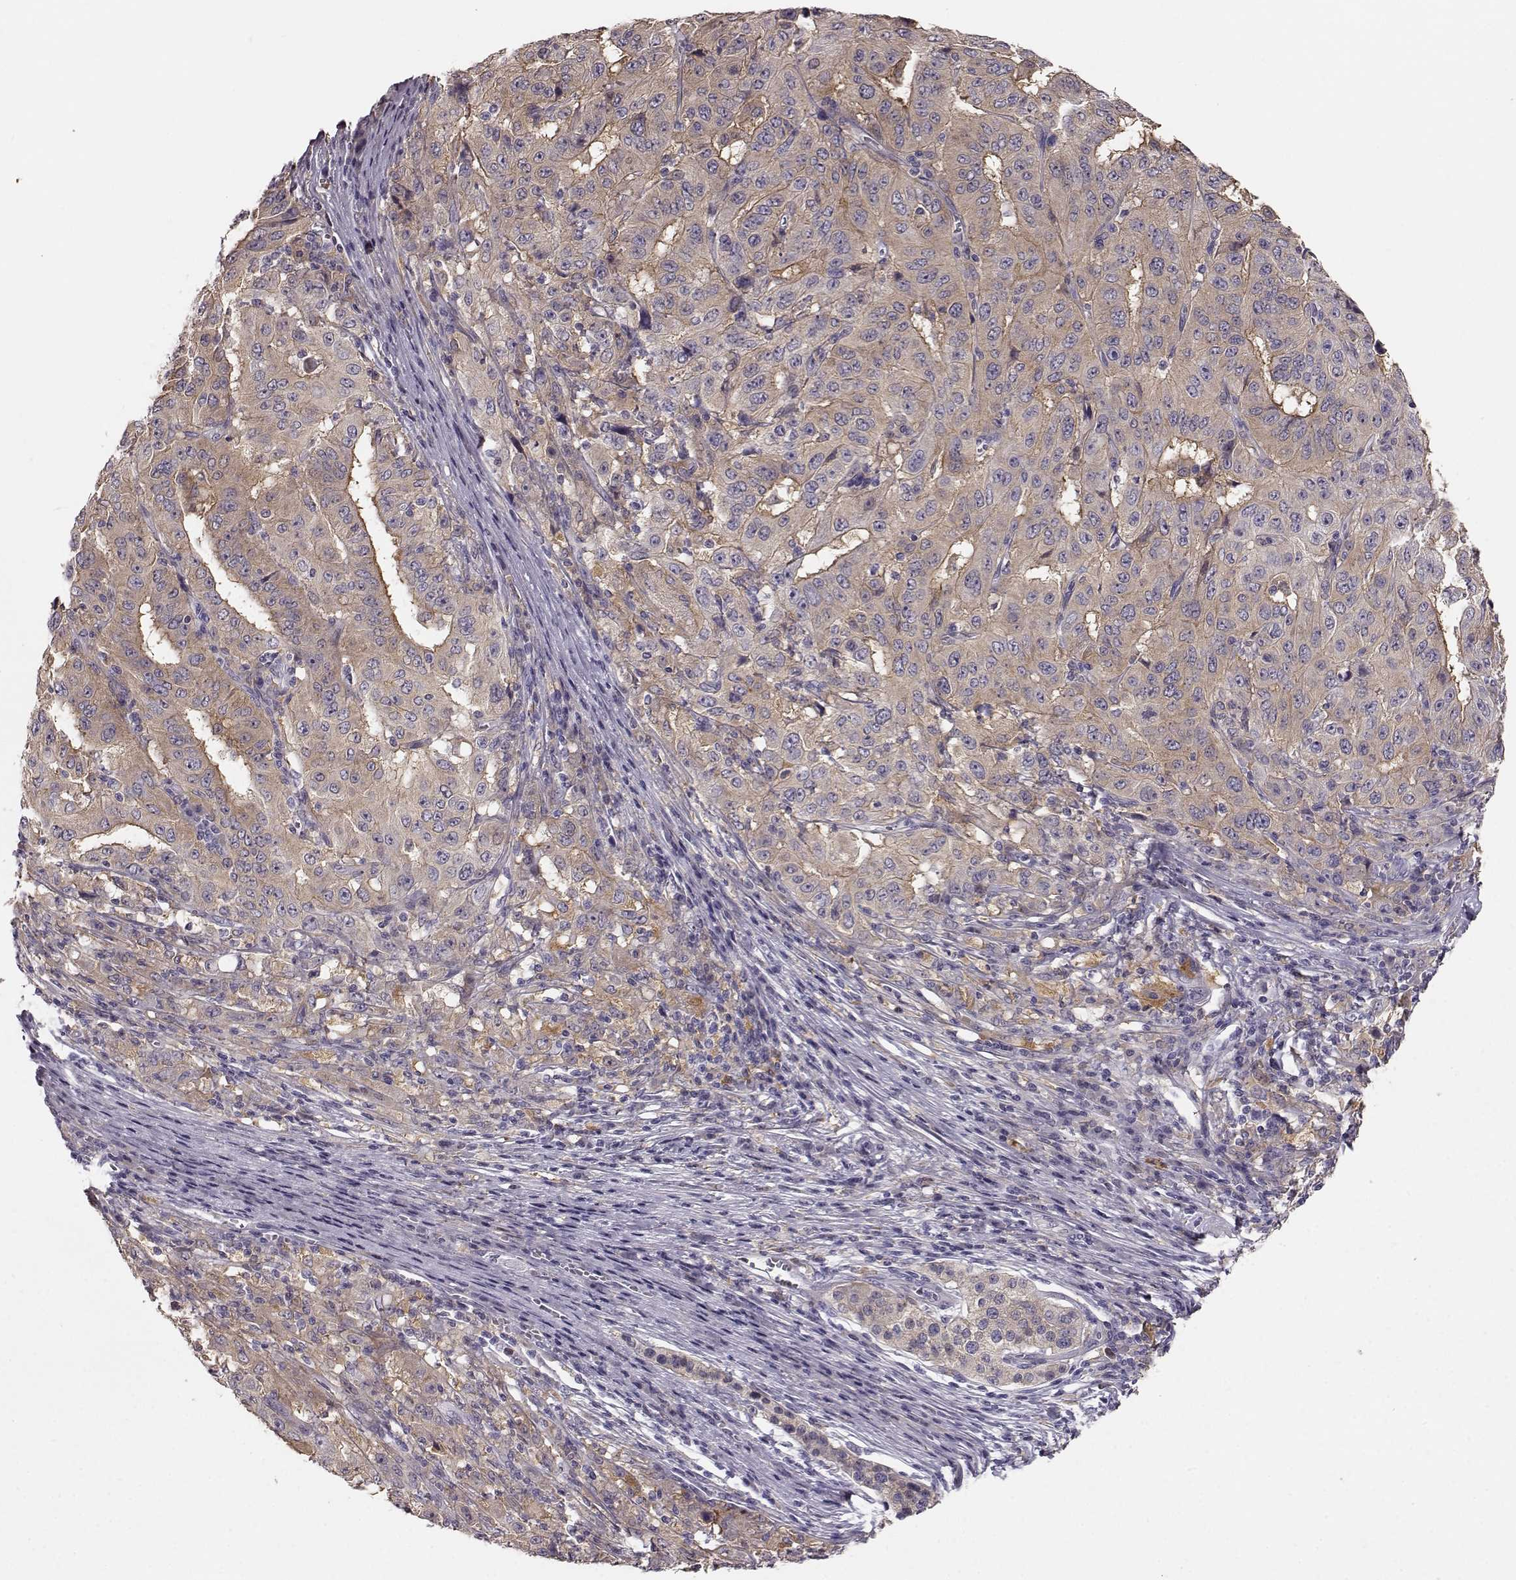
{"staining": {"intensity": "weak", "quantity": ">75%", "location": "cytoplasmic/membranous"}, "tissue": "pancreatic cancer", "cell_type": "Tumor cells", "image_type": "cancer", "snomed": [{"axis": "morphology", "description": "Adenocarcinoma, NOS"}, {"axis": "topography", "description": "Pancreas"}], "caption": "Brown immunohistochemical staining in adenocarcinoma (pancreatic) displays weak cytoplasmic/membranous staining in approximately >75% of tumor cells.", "gene": "GPR50", "patient": {"sex": "male", "age": 63}}